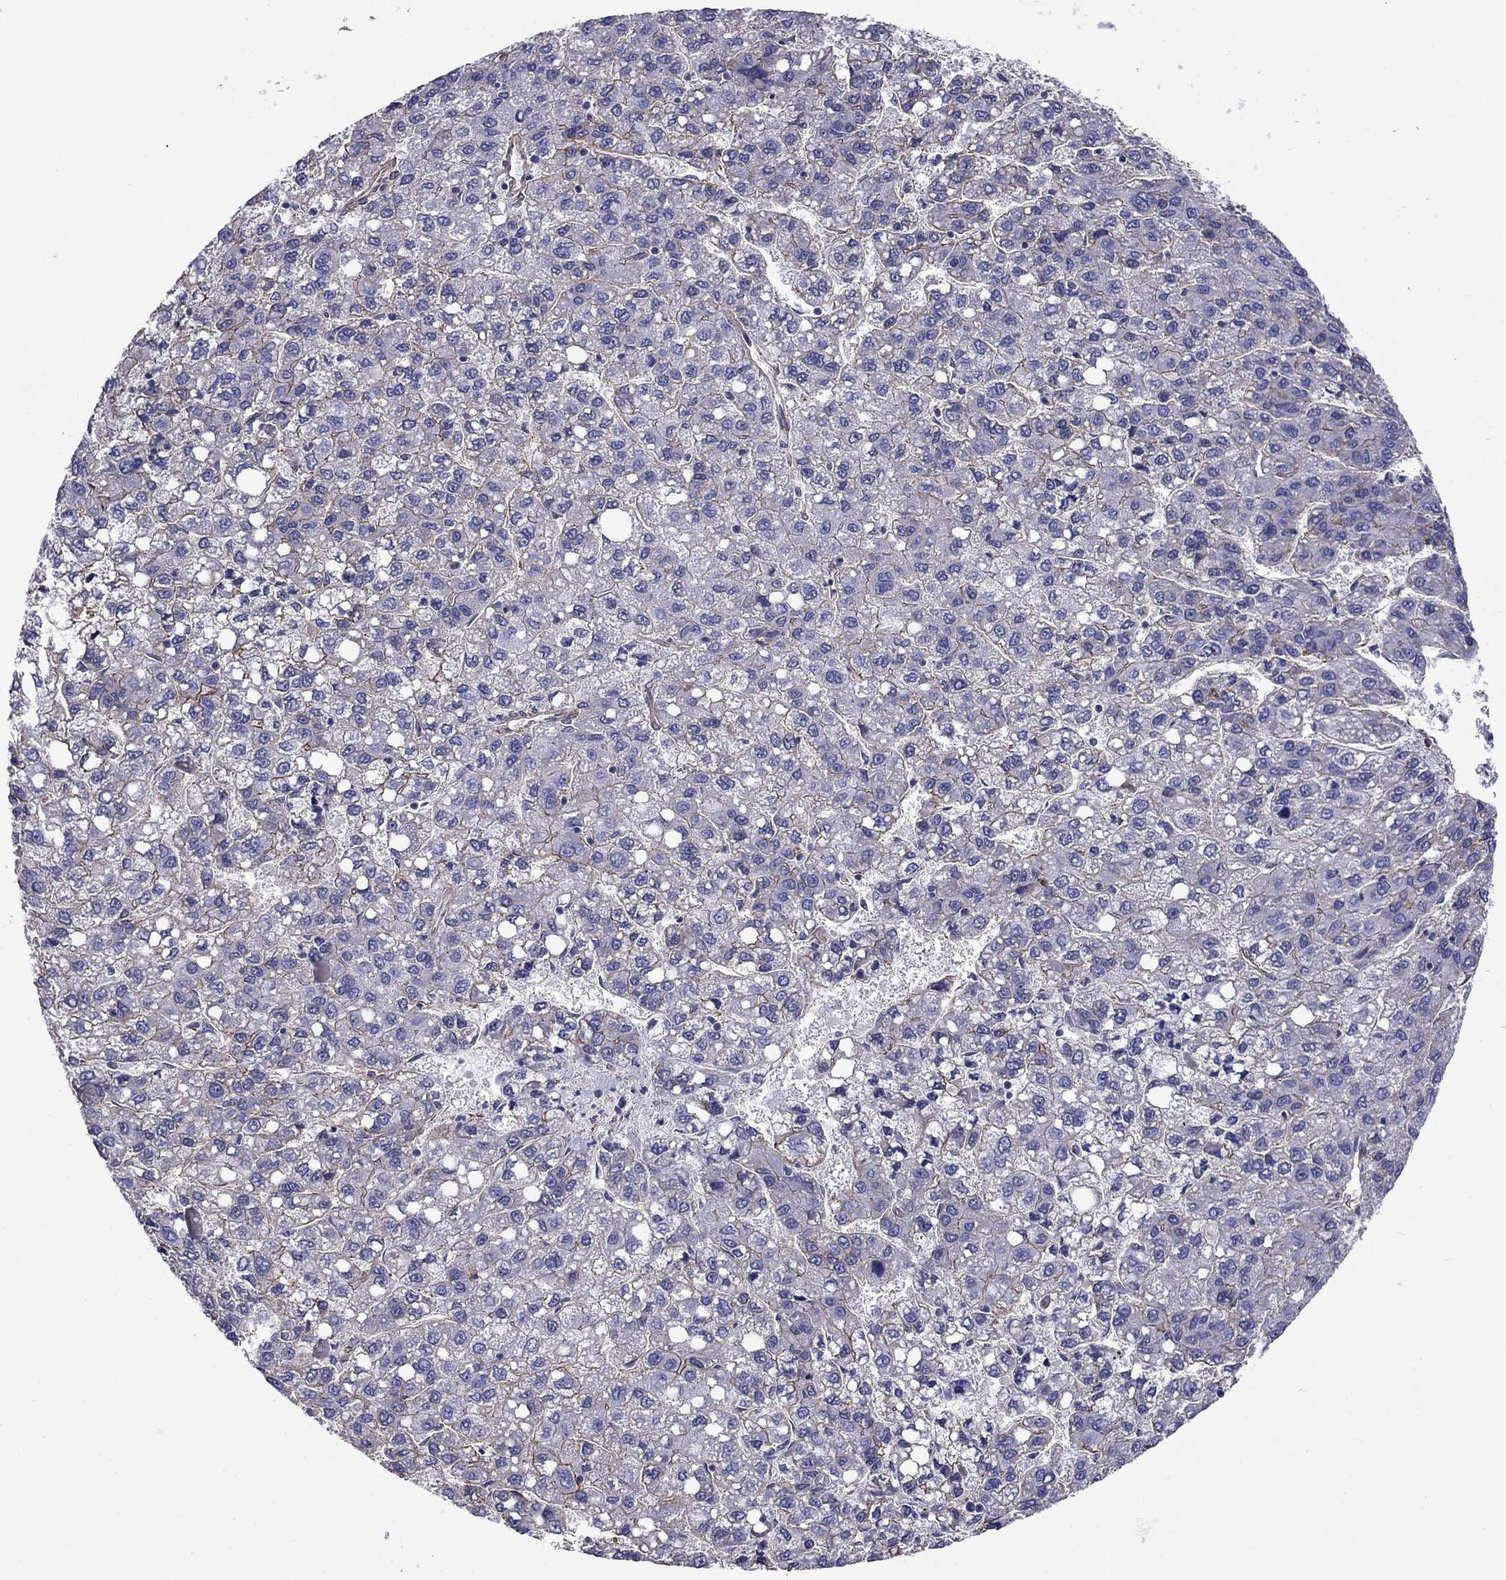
{"staining": {"intensity": "moderate", "quantity": "<25%", "location": "cytoplasmic/membranous"}, "tissue": "liver cancer", "cell_type": "Tumor cells", "image_type": "cancer", "snomed": [{"axis": "morphology", "description": "Carcinoma, Hepatocellular, NOS"}, {"axis": "topography", "description": "Liver"}], "caption": "This photomicrograph demonstrates liver hepatocellular carcinoma stained with immunohistochemistry to label a protein in brown. The cytoplasmic/membranous of tumor cells show moderate positivity for the protein. Nuclei are counter-stained blue.", "gene": "TCHH", "patient": {"sex": "female", "age": 82}}